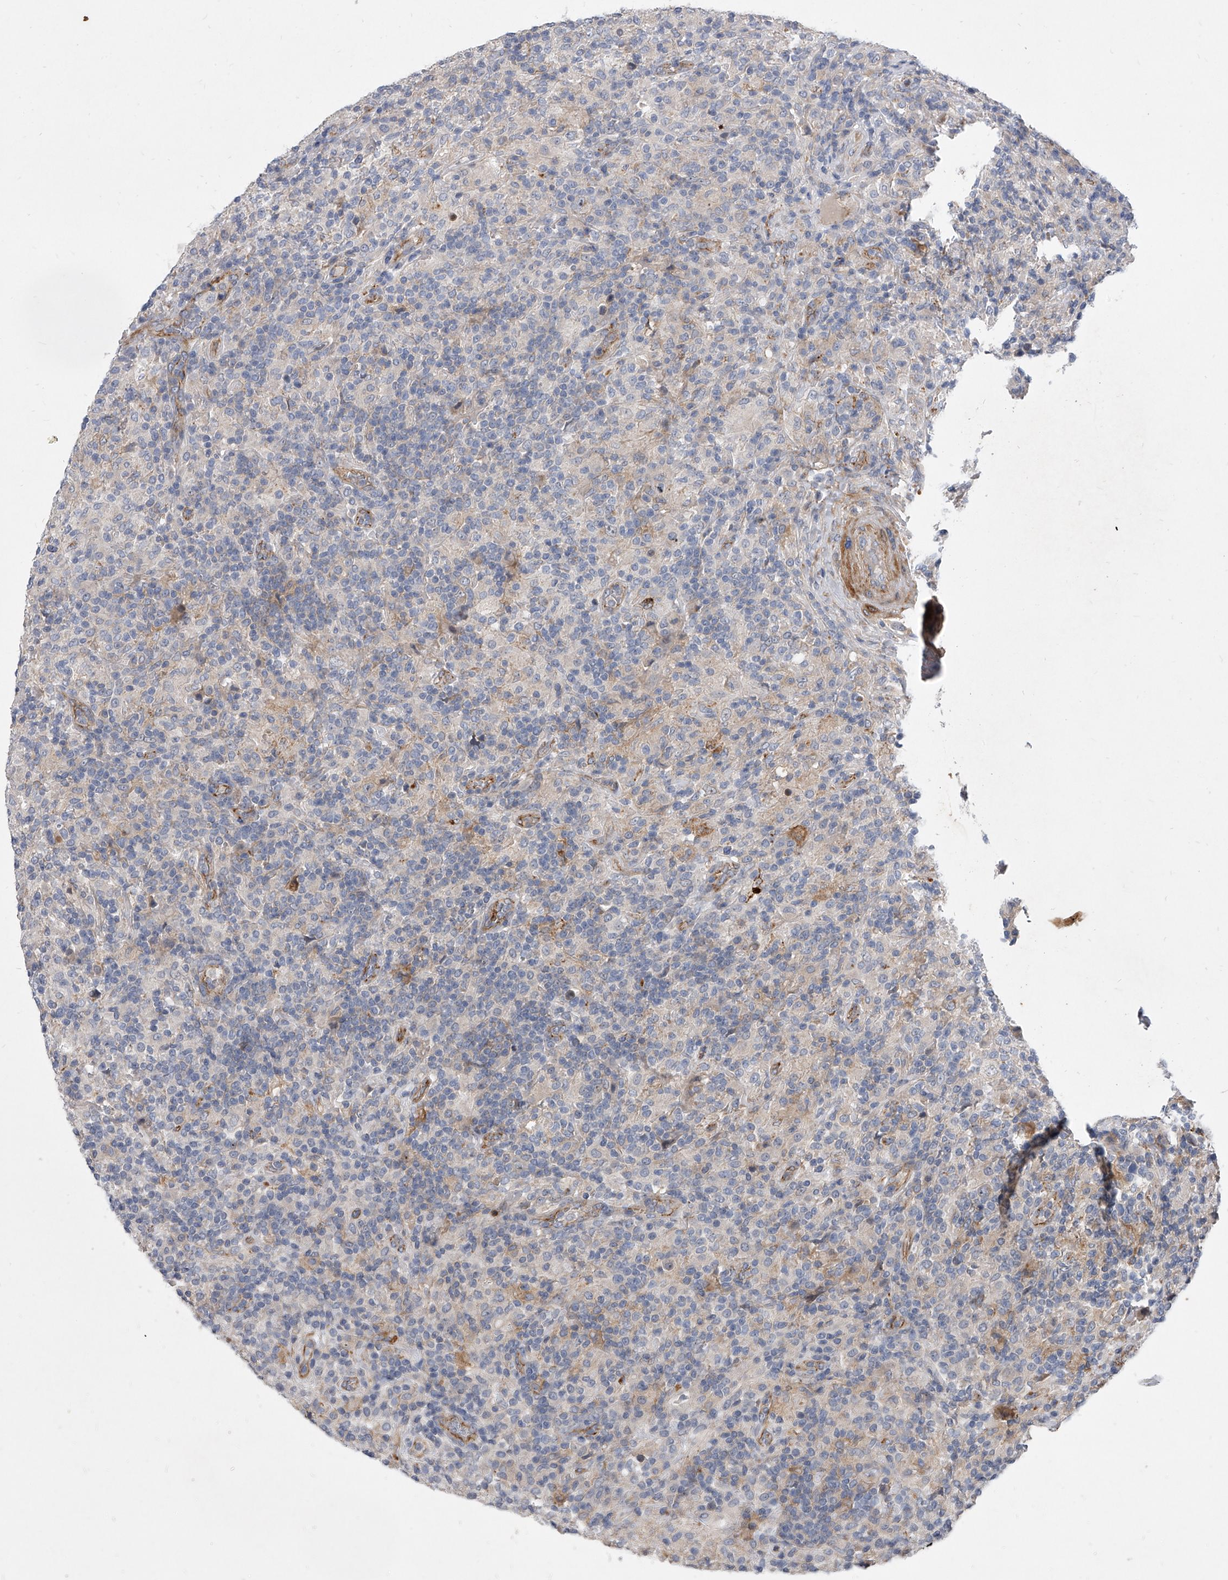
{"staining": {"intensity": "negative", "quantity": "none", "location": "none"}, "tissue": "lymphoma", "cell_type": "Tumor cells", "image_type": "cancer", "snomed": [{"axis": "morphology", "description": "Hodgkin's disease, NOS"}, {"axis": "topography", "description": "Lymph node"}], "caption": "The IHC histopathology image has no significant expression in tumor cells of Hodgkin's disease tissue.", "gene": "MINDY4", "patient": {"sex": "male", "age": 70}}